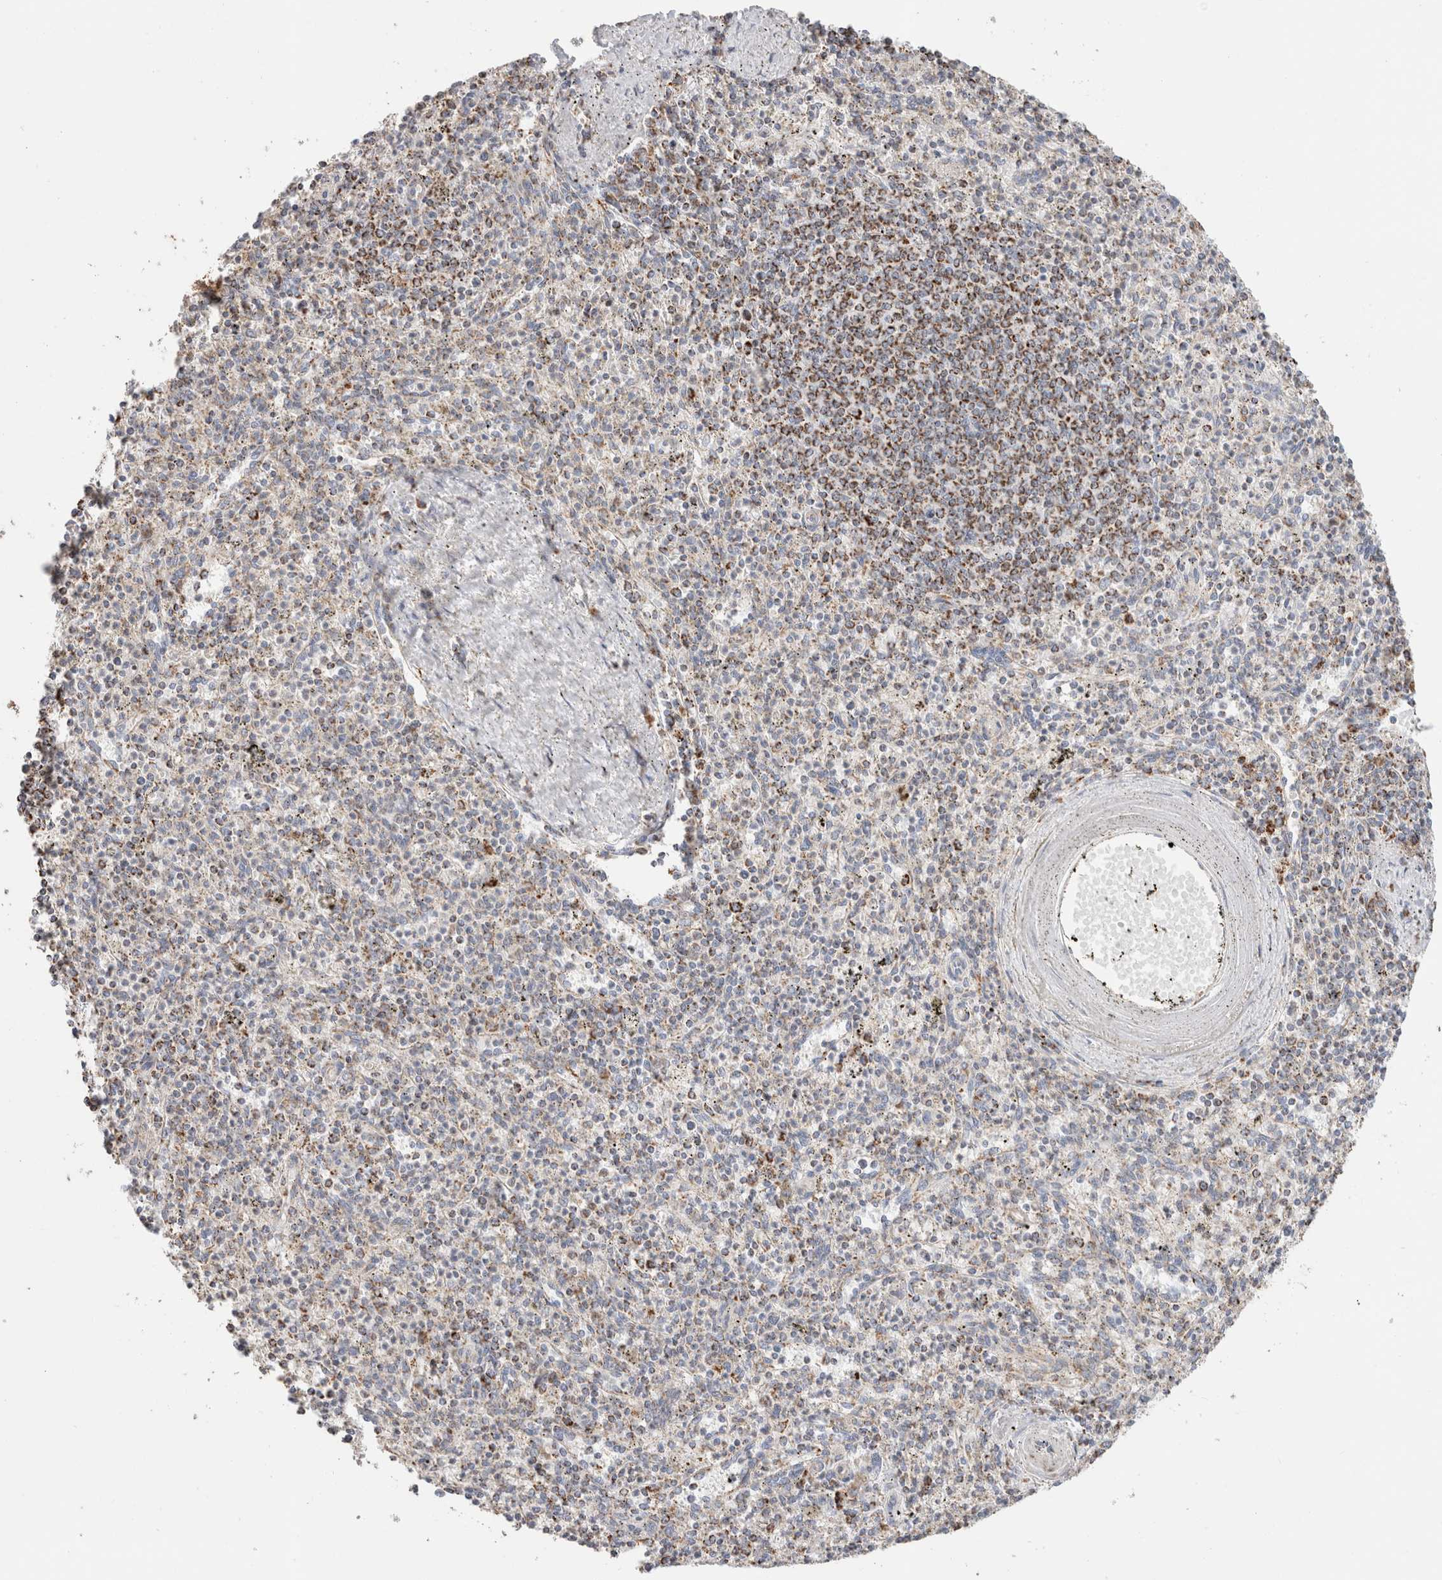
{"staining": {"intensity": "strong", "quantity": "<25%", "location": "cytoplasmic/membranous"}, "tissue": "spleen", "cell_type": "Cells in red pulp", "image_type": "normal", "snomed": [{"axis": "morphology", "description": "Normal tissue, NOS"}, {"axis": "topography", "description": "Spleen"}], "caption": "A brown stain shows strong cytoplasmic/membranous expression of a protein in cells in red pulp of benign human spleen.", "gene": "C1QBP", "patient": {"sex": "male", "age": 72}}